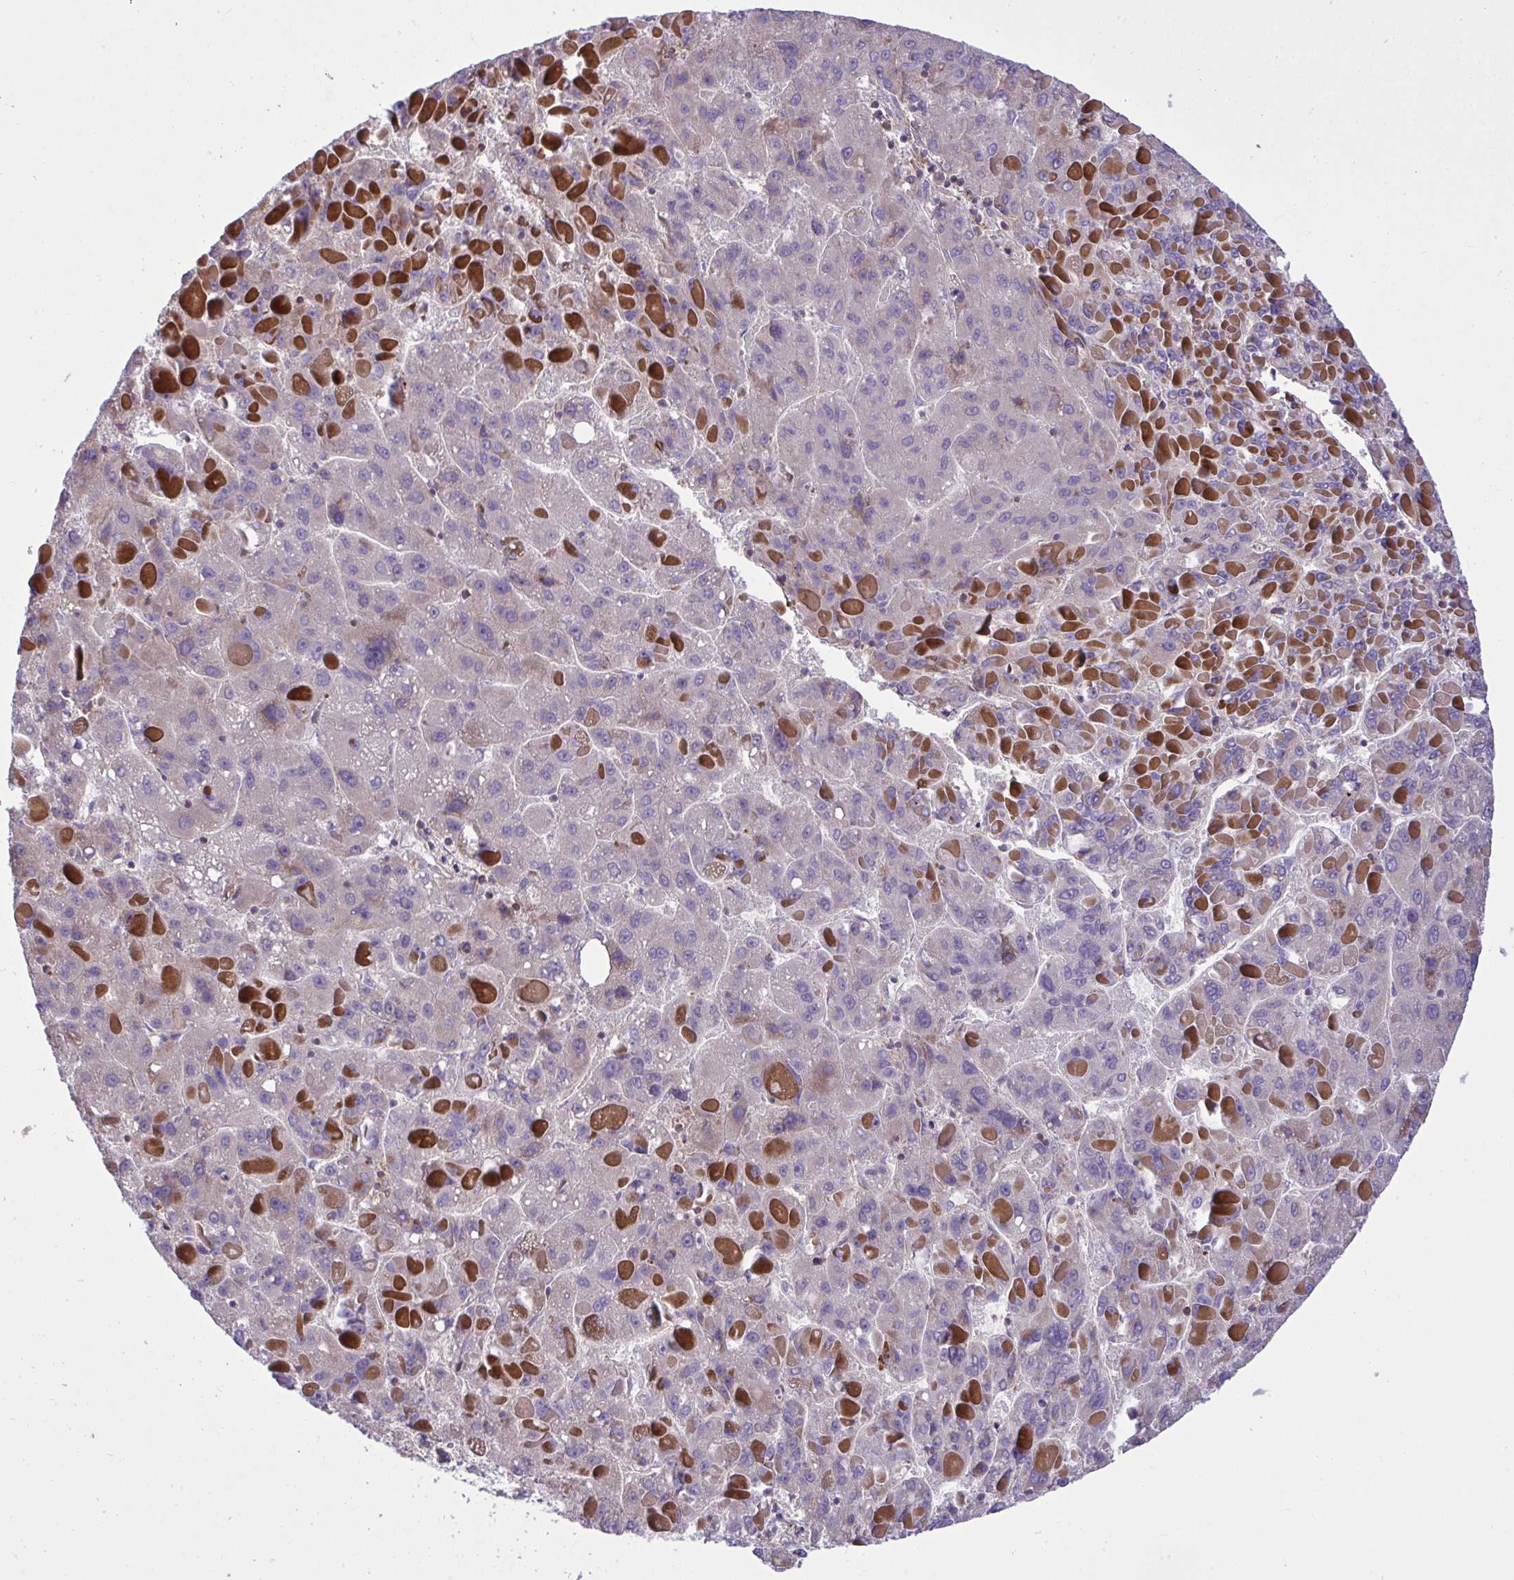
{"staining": {"intensity": "negative", "quantity": "none", "location": "none"}, "tissue": "liver cancer", "cell_type": "Tumor cells", "image_type": "cancer", "snomed": [{"axis": "morphology", "description": "Carcinoma, Hepatocellular, NOS"}, {"axis": "topography", "description": "Liver"}], "caption": "The photomicrograph displays no significant positivity in tumor cells of hepatocellular carcinoma (liver).", "gene": "GRB14", "patient": {"sex": "female", "age": 82}}